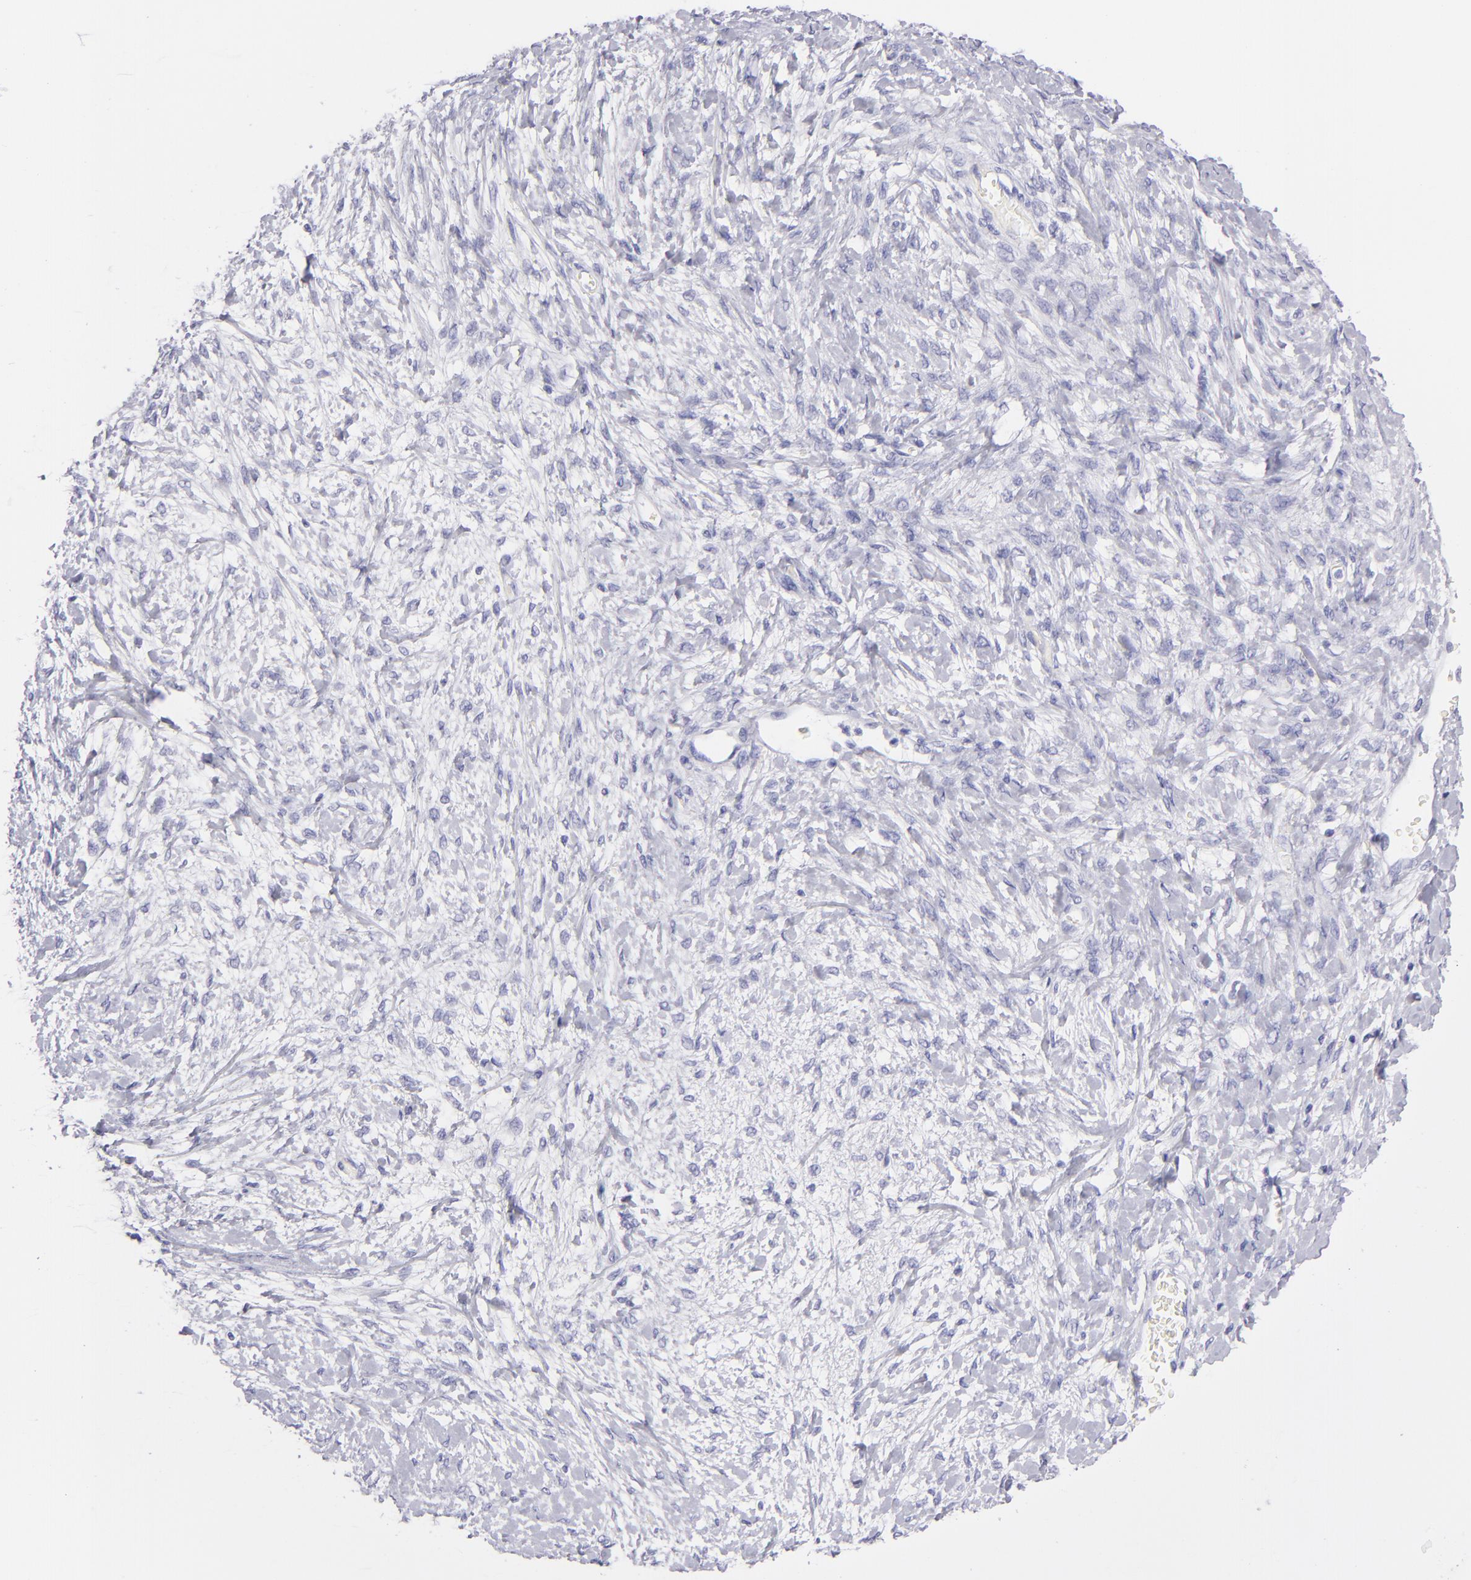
{"staining": {"intensity": "negative", "quantity": "none", "location": "none"}, "tissue": "ovarian cancer", "cell_type": "Tumor cells", "image_type": "cancer", "snomed": [{"axis": "morphology", "description": "Cystadenocarcinoma, serous, NOS"}, {"axis": "topography", "description": "Ovary"}], "caption": "The photomicrograph exhibits no significant staining in tumor cells of ovarian serous cystadenocarcinoma.", "gene": "PVALB", "patient": {"sex": "female", "age": 69}}